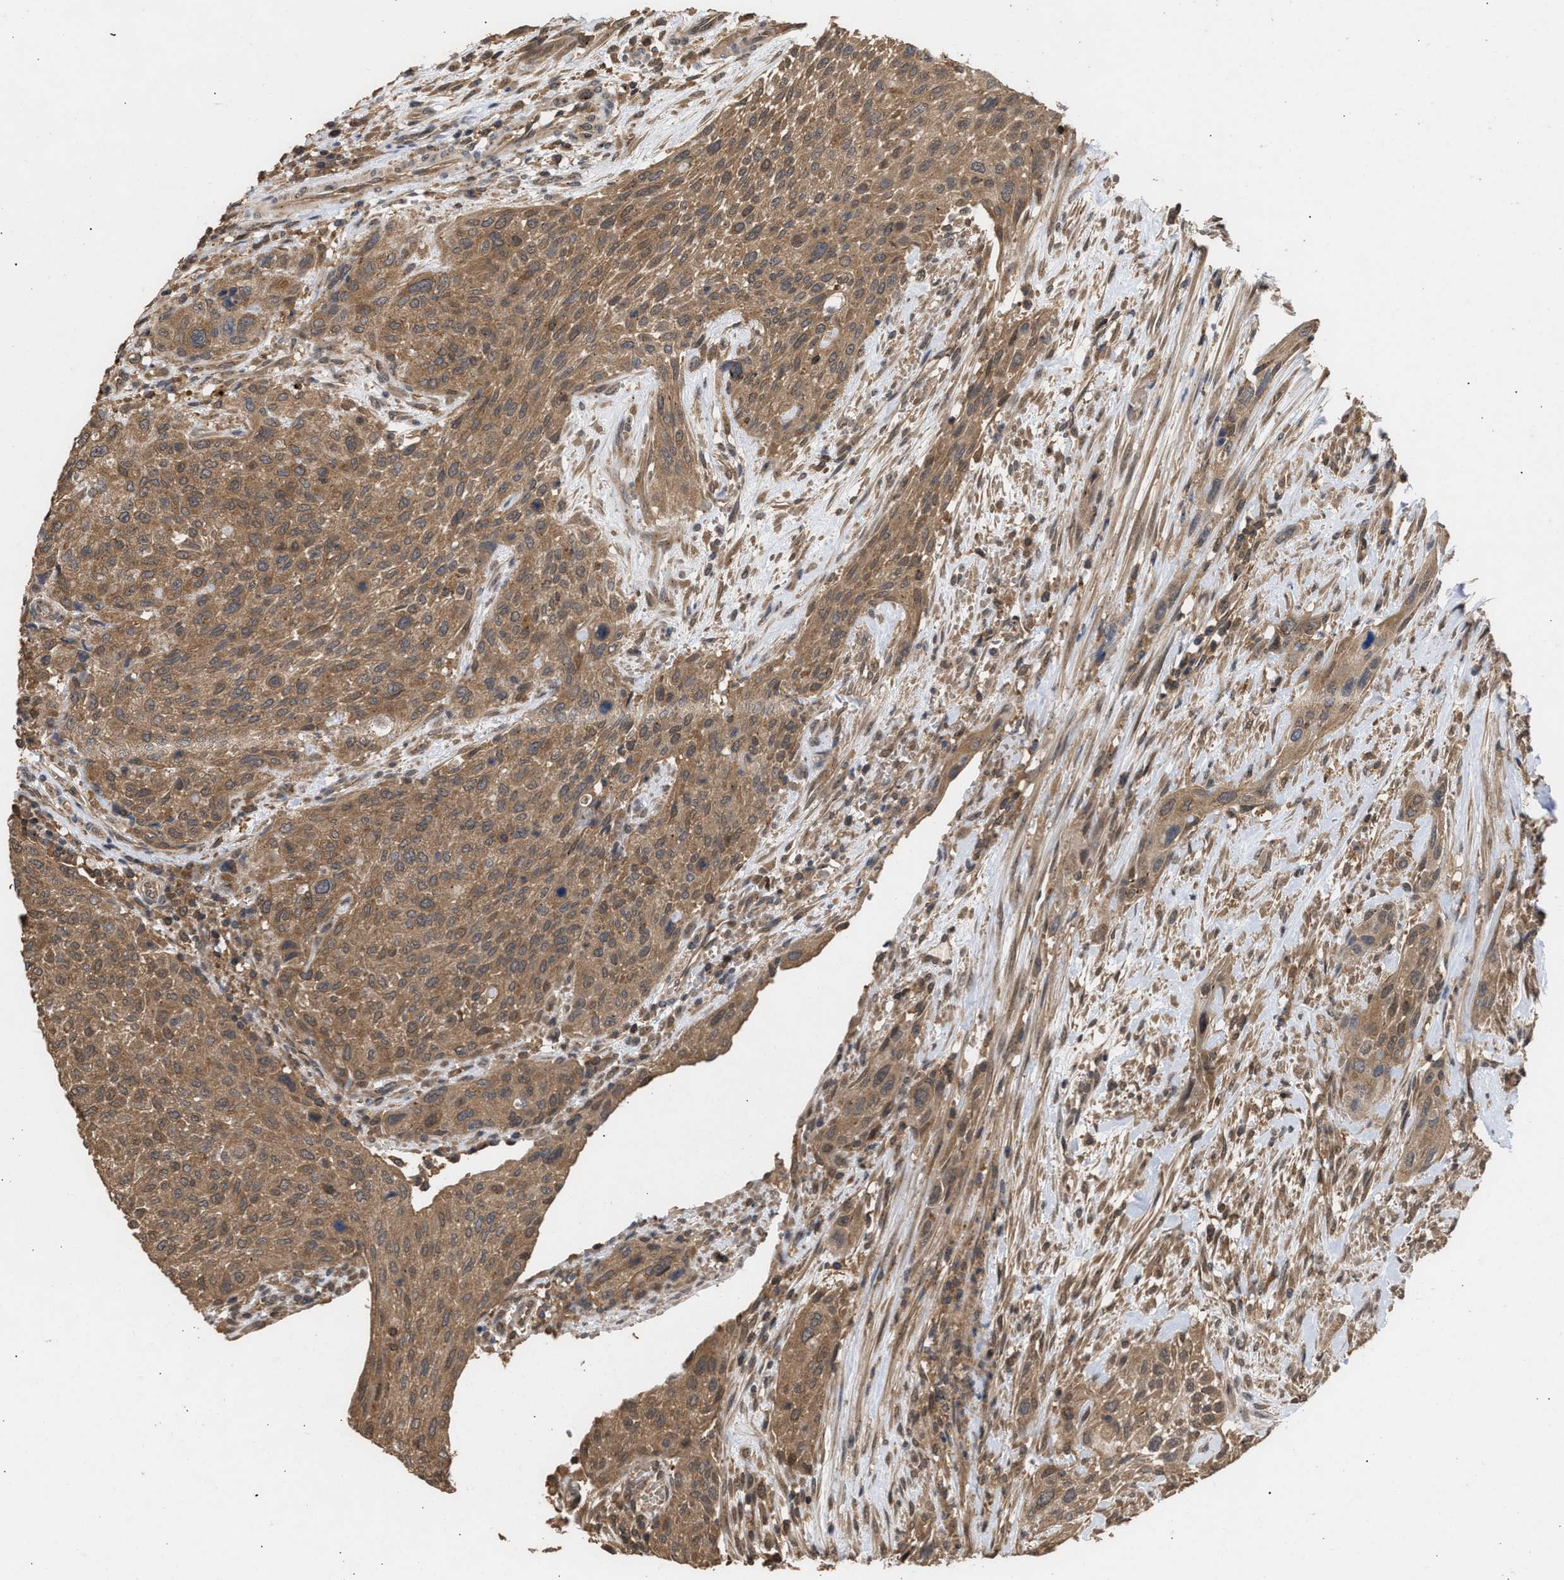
{"staining": {"intensity": "moderate", "quantity": ">75%", "location": "cytoplasmic/membranous"}, "tissue": "urothelial cancer", "cell_type": "Tumor cells", "image_type": "cancer", "snomed": [{"axis": "morphology", "description": "Urothelial carcinoma, Low grade"}, {"axis": "morphology", "description": "Urothelial carcinoma, High grade"}, {"axis": "topography", "description": "Urinary bladder"}], "caption": "Immunohistochemistry (IHC) of urothelial carcinoma (high-grade) shows medium levels of moderate cytoplasmic/membranous expression in about >75% of tumor cells.", "gene": "FITM1", "patient": {"sex": "male", "age": 35}}